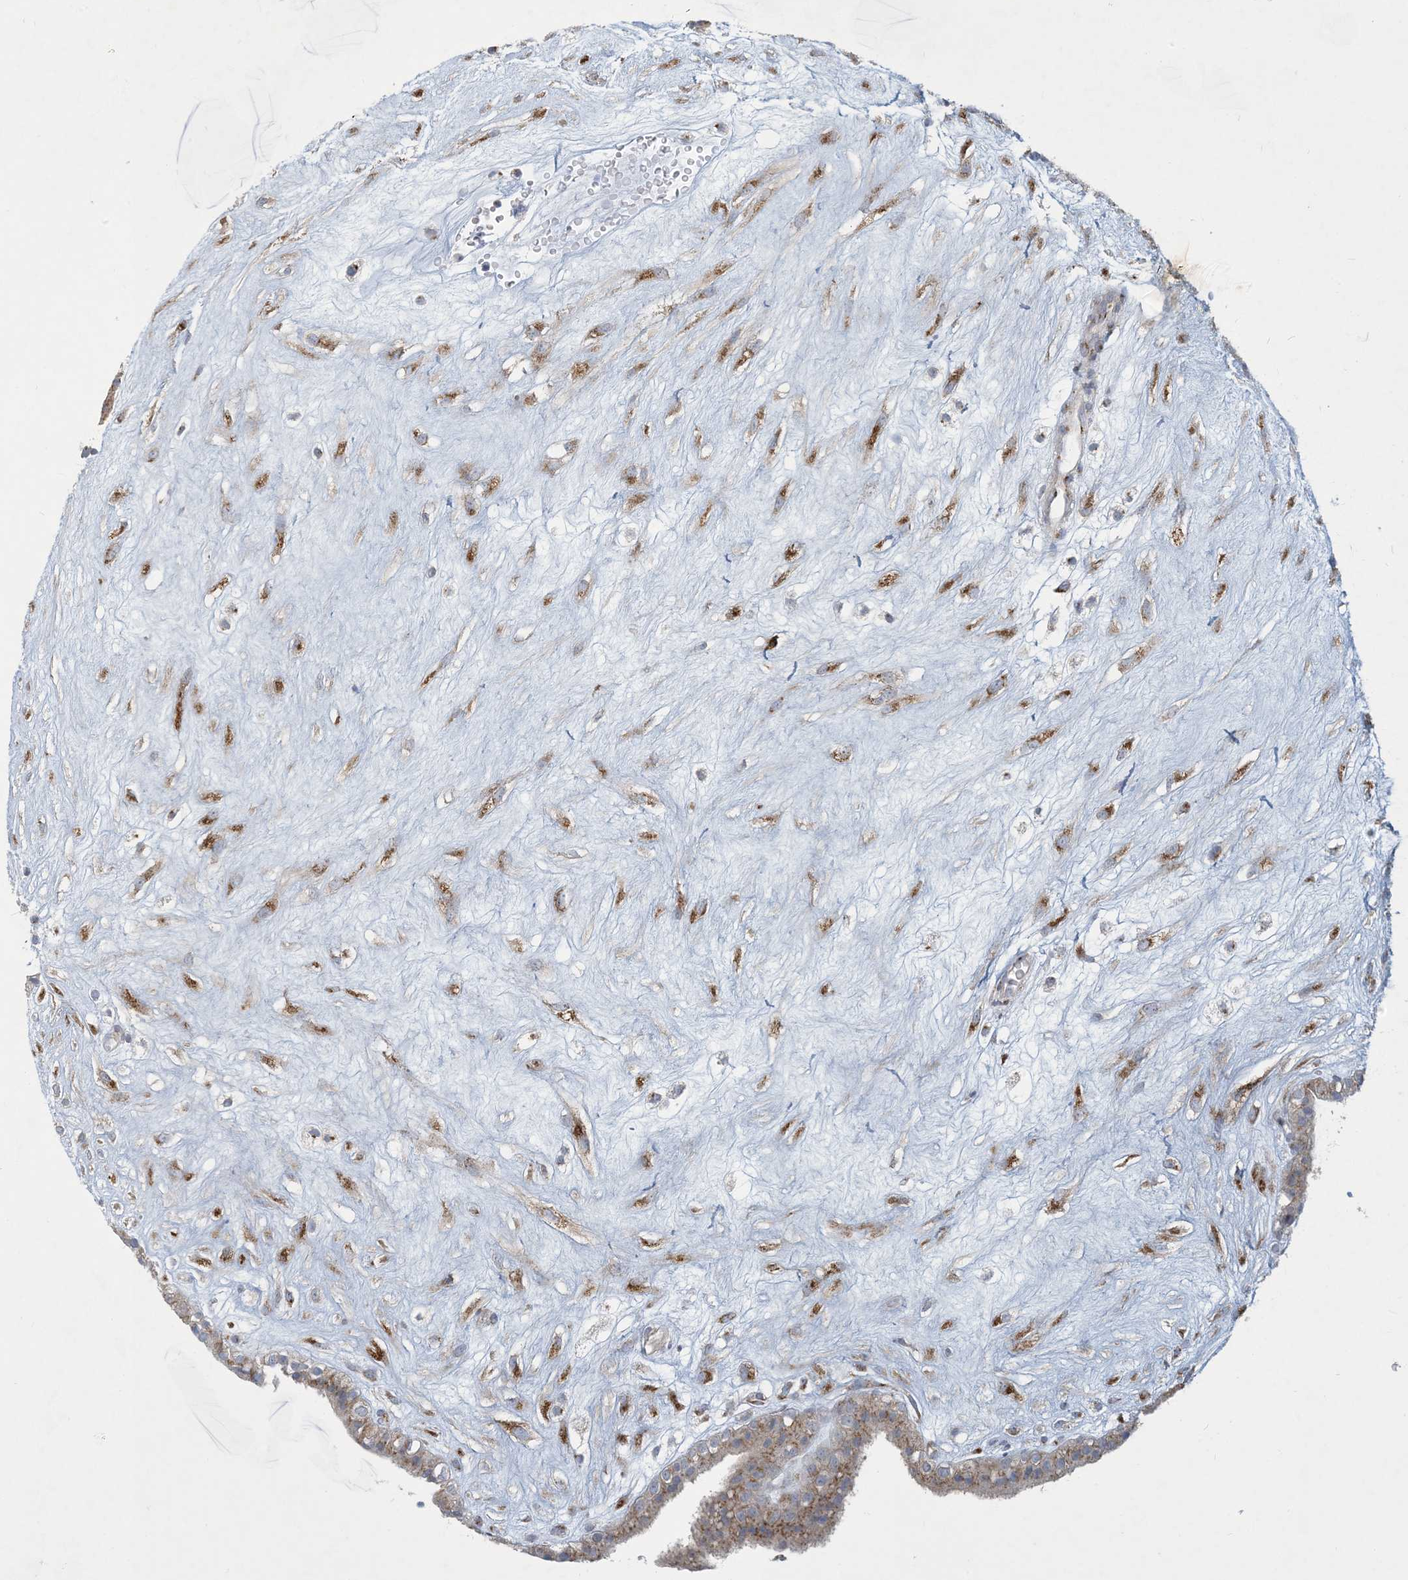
{"staining": {"intensity": "moderate", "quantity": ">75%", "location": "cytoplasmic/membranous"}, "tissue": "placenta", "cell_type": "Decidual cells", "image_type": "normal", "snomed": [{"axis": "morphology", "description": "Normal tissue, NOS"}, {"axis": "topography", "description": "Placenta"}], "caption": "Decidual cells demonstrate medium levels of moderate cytoplasmic/membranous expression in about >75% of cells in benign human placenta.", "gene": "CCDC14", "patient": {"sex": "female", "age": 18}}